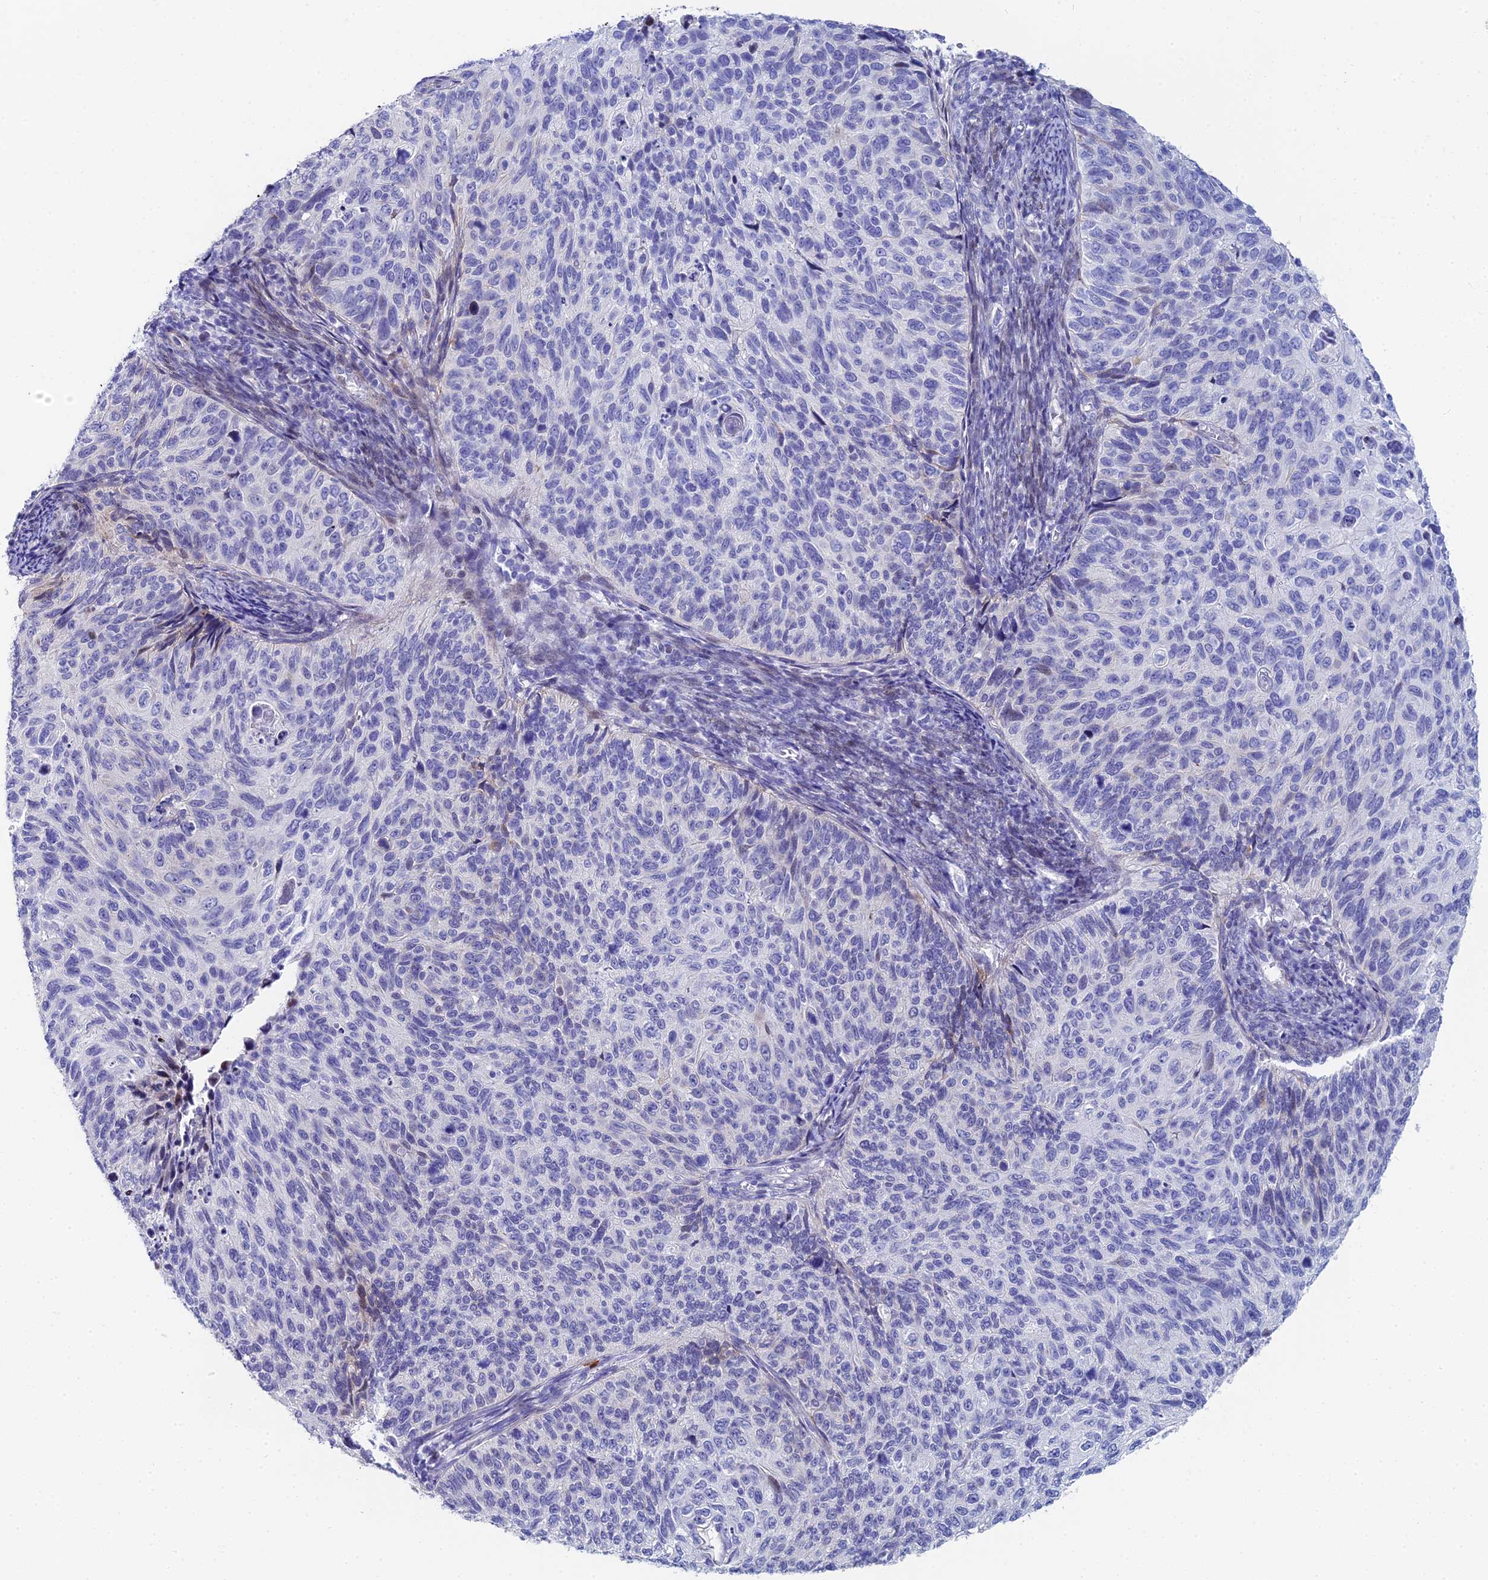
{"staining": {"intensity": "negative", "quantity": "none", "location": "none"}, "tissue": "cervical cancer", "cell_type": "Tumor cells", "image_type": "cancer", "snomed": [{"axis": "morphology", "description": "Squamous cell carcinoma, NOS"}, {"axis": "topography", "description": "Cervix"}], "caption": "This is a image of immunohistochemistry staining of cervical squamous cell carcinoma, which shows no staining in tumor cells.", "gene": "HSPA1L", "patient": {"sex": "female", "age": 70}}